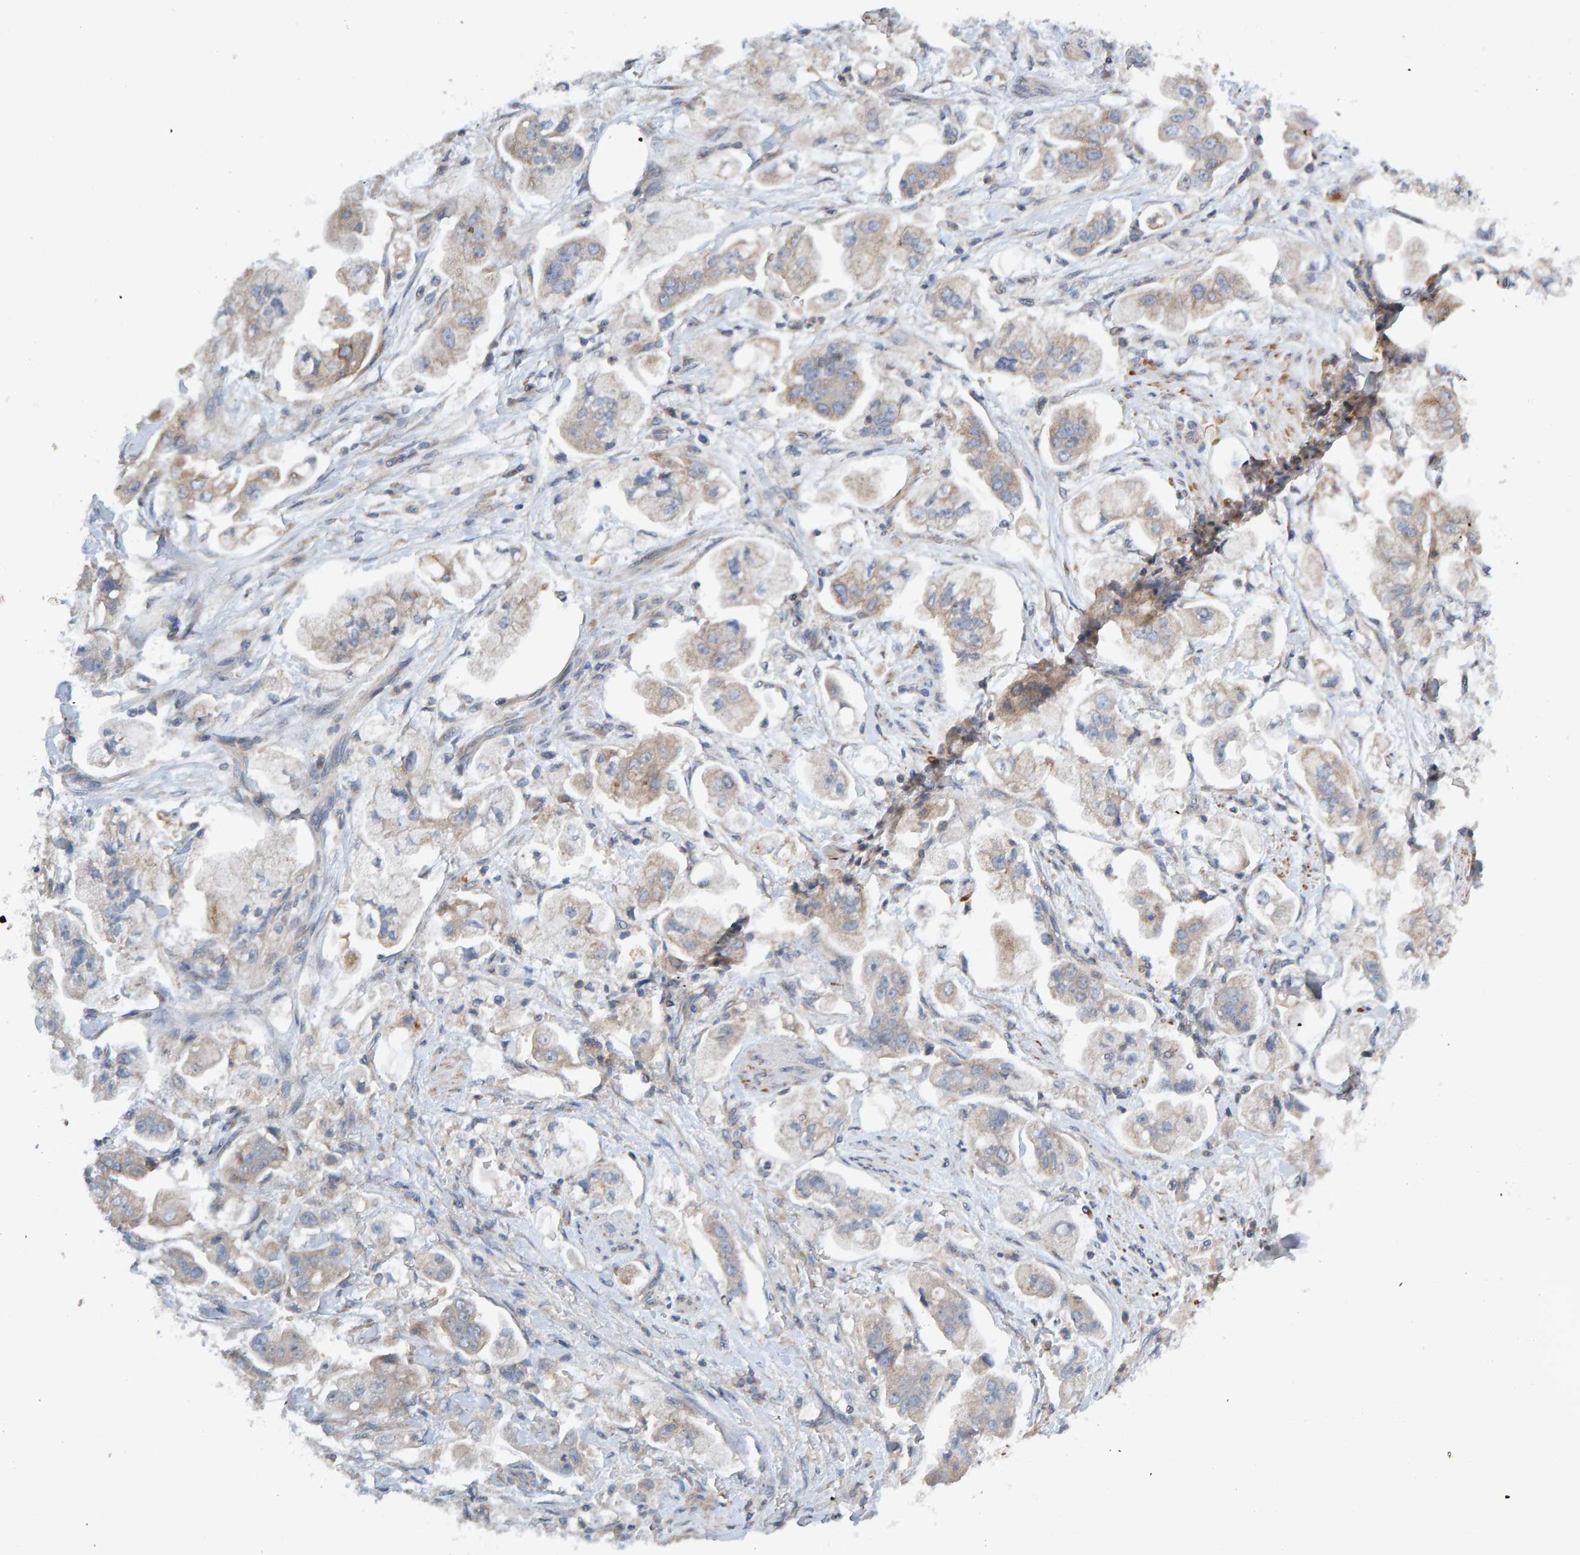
{"staining": {"intensity": "weak", "quantity": "25%-75%", "location": "cytoplasmic/membranous"}, "tissue": "stomach cancer", "cell_type": "Tumor cells", "image_type": "cancer", "snomed": [{"axis": "morphology", "description": "Adenocarcinoma, NOS"}, {"axis": "topography", "description": "Stomach"}], "caption": "Protein staining of stomach cancer tissue displays weak cytoplasmic/membranous positivity in about 25%-75% of tumor cells. The staining is performed using DAB brown chromogen to label protein expression. The nuclei are counter-stained blue using hematoxylin.", "gene": "CCM2", "patient": {"sex": "male", "age": 62}}